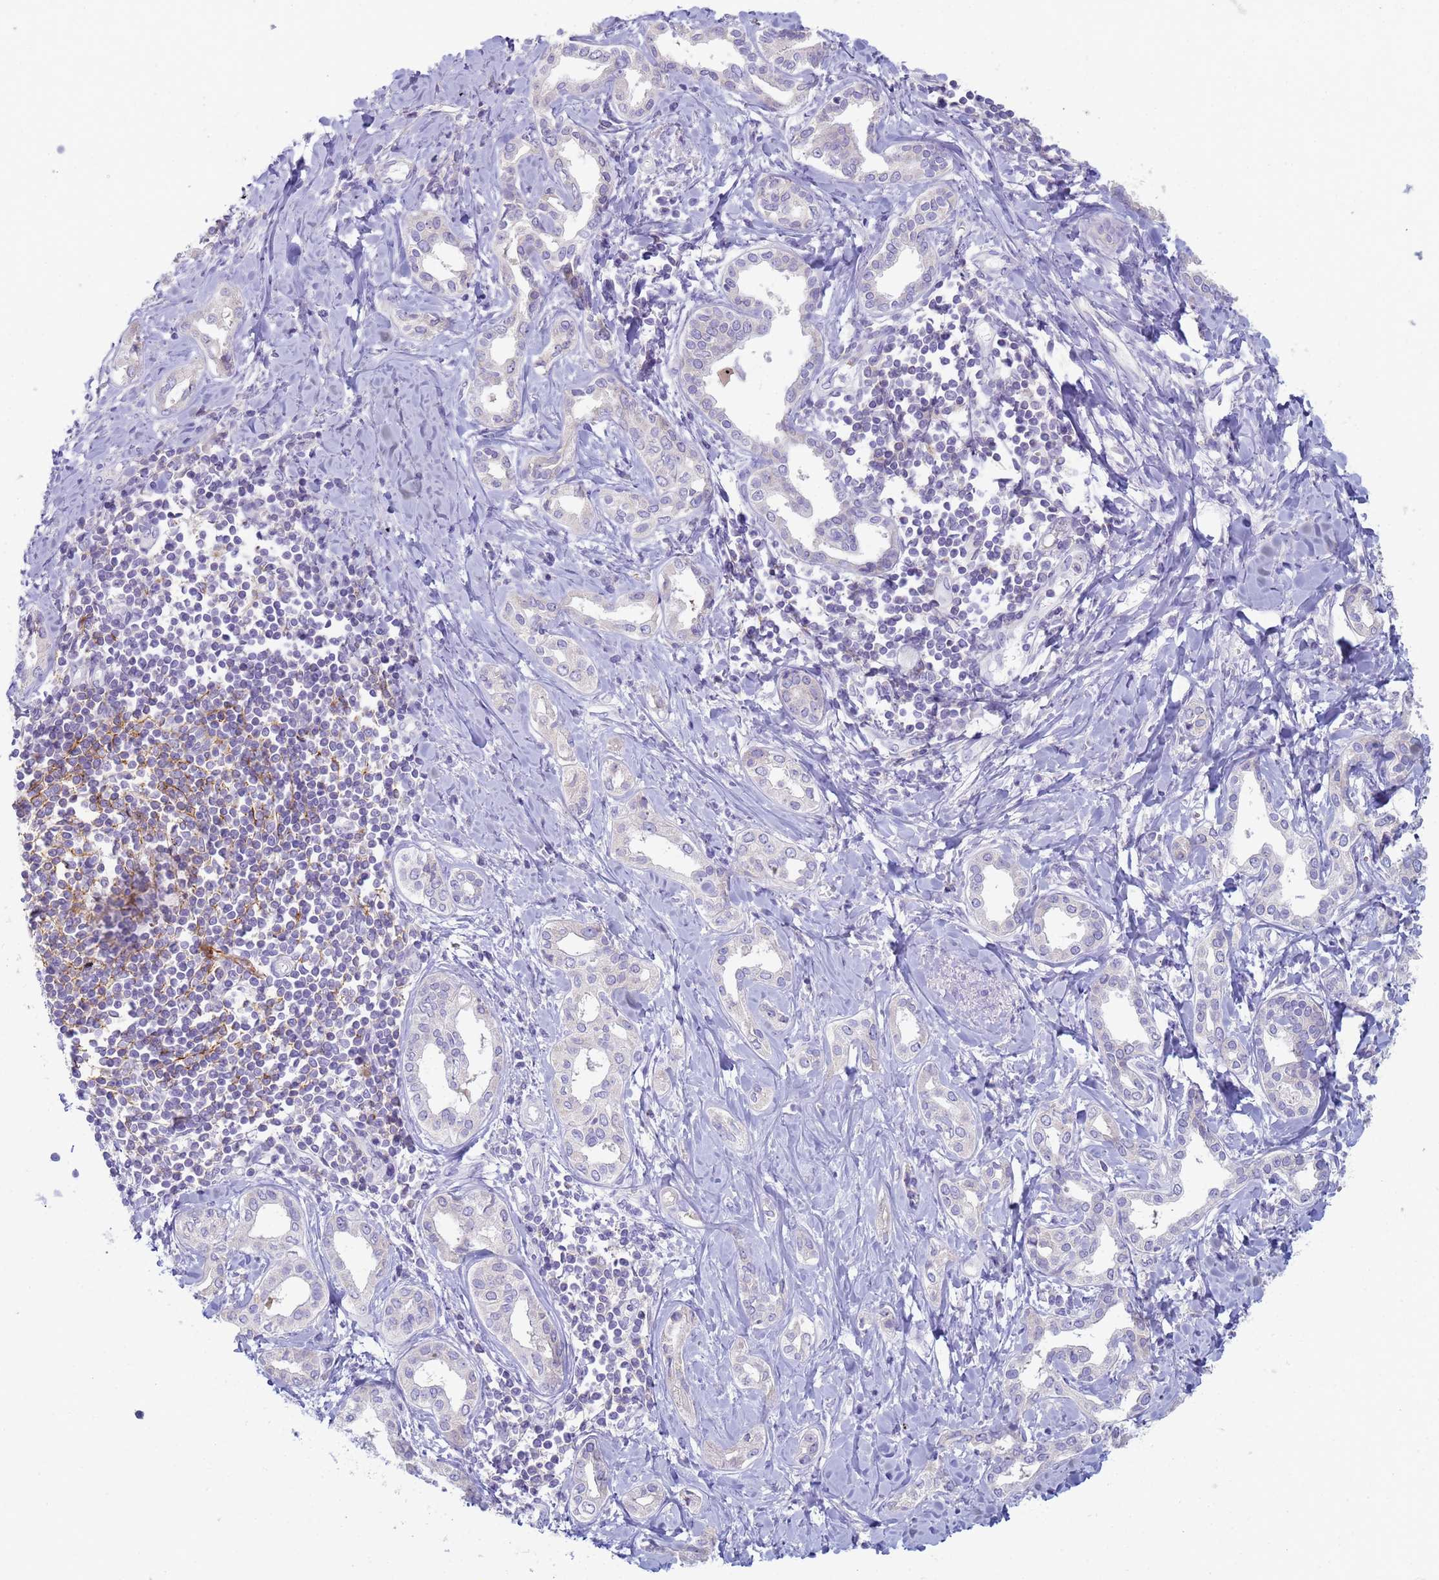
{"staining": {"intensity": "negative", "quantity": "none", "location": "none"}, "tissue": "liver cancer", "cell_type": "Tumor cells", "image_type": "cancer", "snomed": [{"axis": "morphology", "description": "Cholangiocarcinoma"}, {"axis": "topography", "description": "Liver"}], "caption": "Image shows no protein expression in tumor cells of liver cancer (cholangiocarcinoma) tissue. Brightfield microscopy of immunohistochemistry stained with DAB (3,3'-diaminobenzidine) (brown) and hematoxylin (blue), captured at high magnification.", "gene": "CR1", "patient": {"sex": "female", "age": 77}}